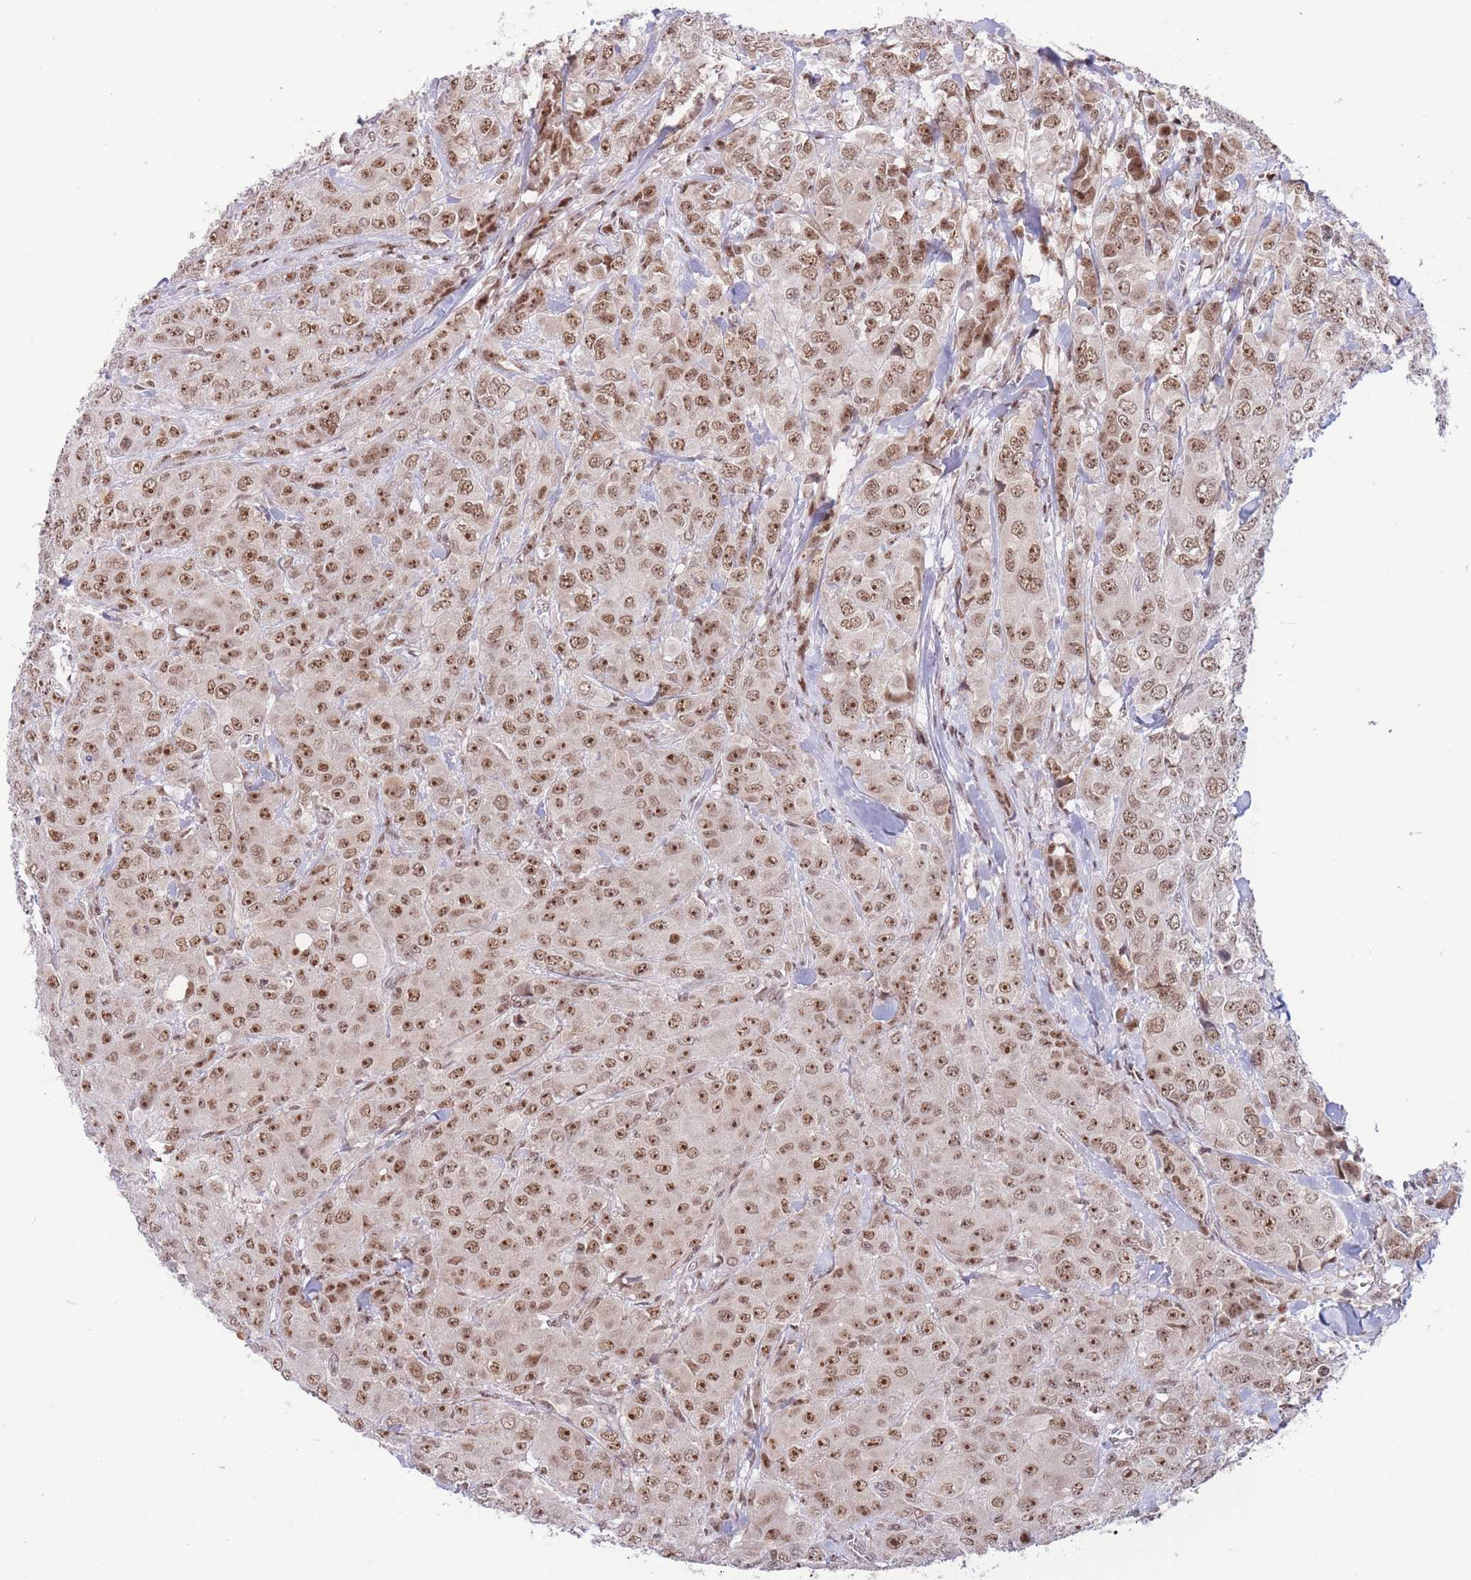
{"staining": {"intensity": "moderate", "quantity": ">75%", "location": "nuclear"}, "tissue": "breast cancer", "cell_type": "Tumor cells", "image_type": "cancer", "snomed": [{"axis": "morphology", "description": "Duct carcinoma"}, {"axis": "topography", "description": "Breast"}], "caption": "IHC (DAB) staining of human breast cancer (infiltrating ductal carcinoma) reveals moderate nuclear protein positivity in about >75% of tumor cells. (DAB = brown stain, brightfield microscopy at high magnification).", "gene": "TARBP2", "patient": {"sex": "female", "age": 43}}